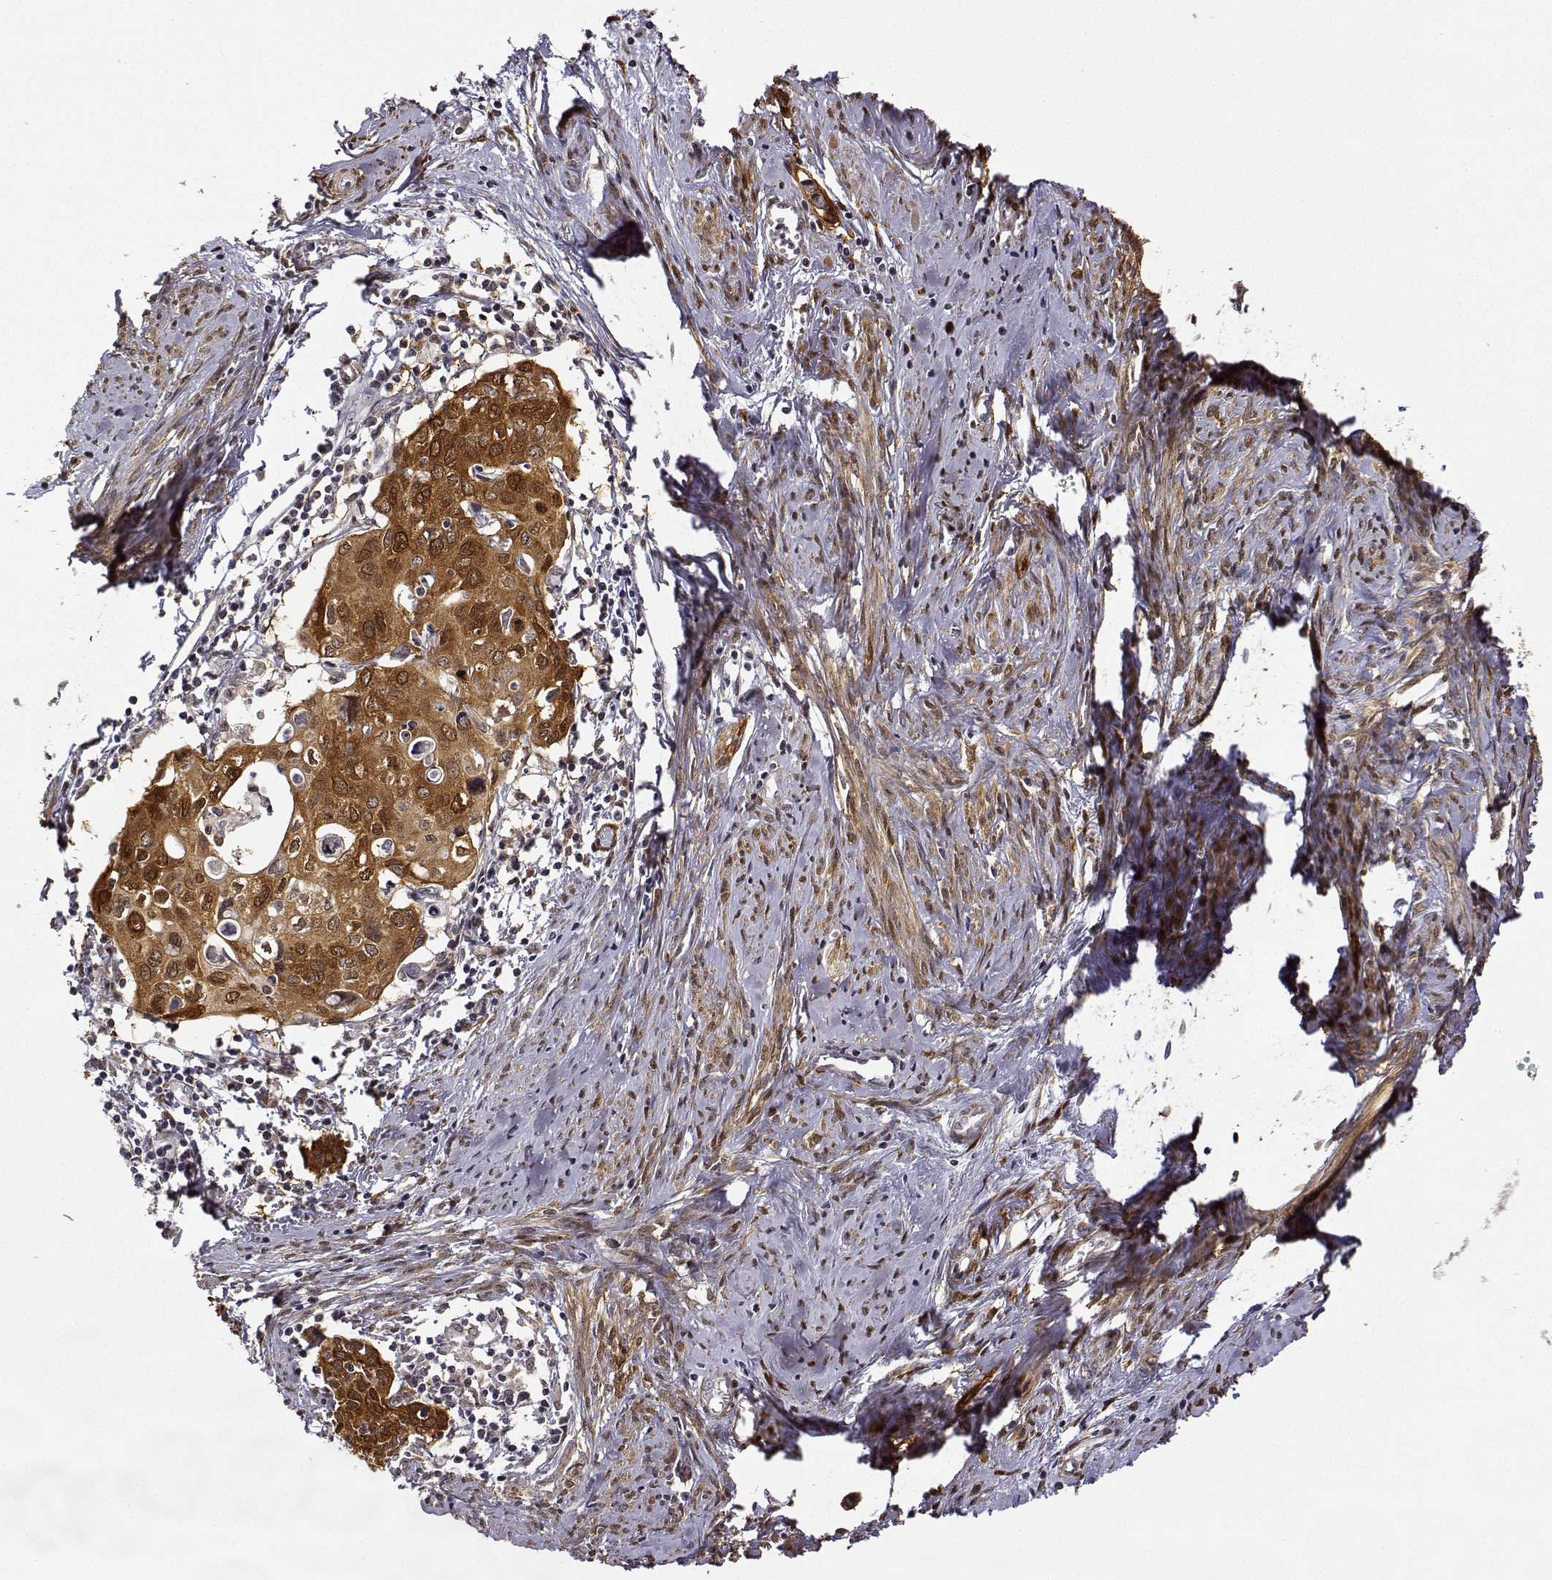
{"staining": {"intensity": "strong", "quantity": ">75%", "location": "cytoplasmic/membranous"}, "tissue": "cervical cancer", "cell_type": "Tumor cells", "image_type": "cancer", "snomed": [{"axis": "morphology", "description": "Squamous cell carcinoma, NOS"}, {"axis": "topography", "description": "Cervix"}], "caption": "Immunohistochemistry (IHC) of cervical squamous cell carcinoma shows high levels of strong cytoplasmic/membranous expression in approximately >75% of tumor cells.", "gene": "PHGDH", "patient": {"sex": "female", "age": 62}}